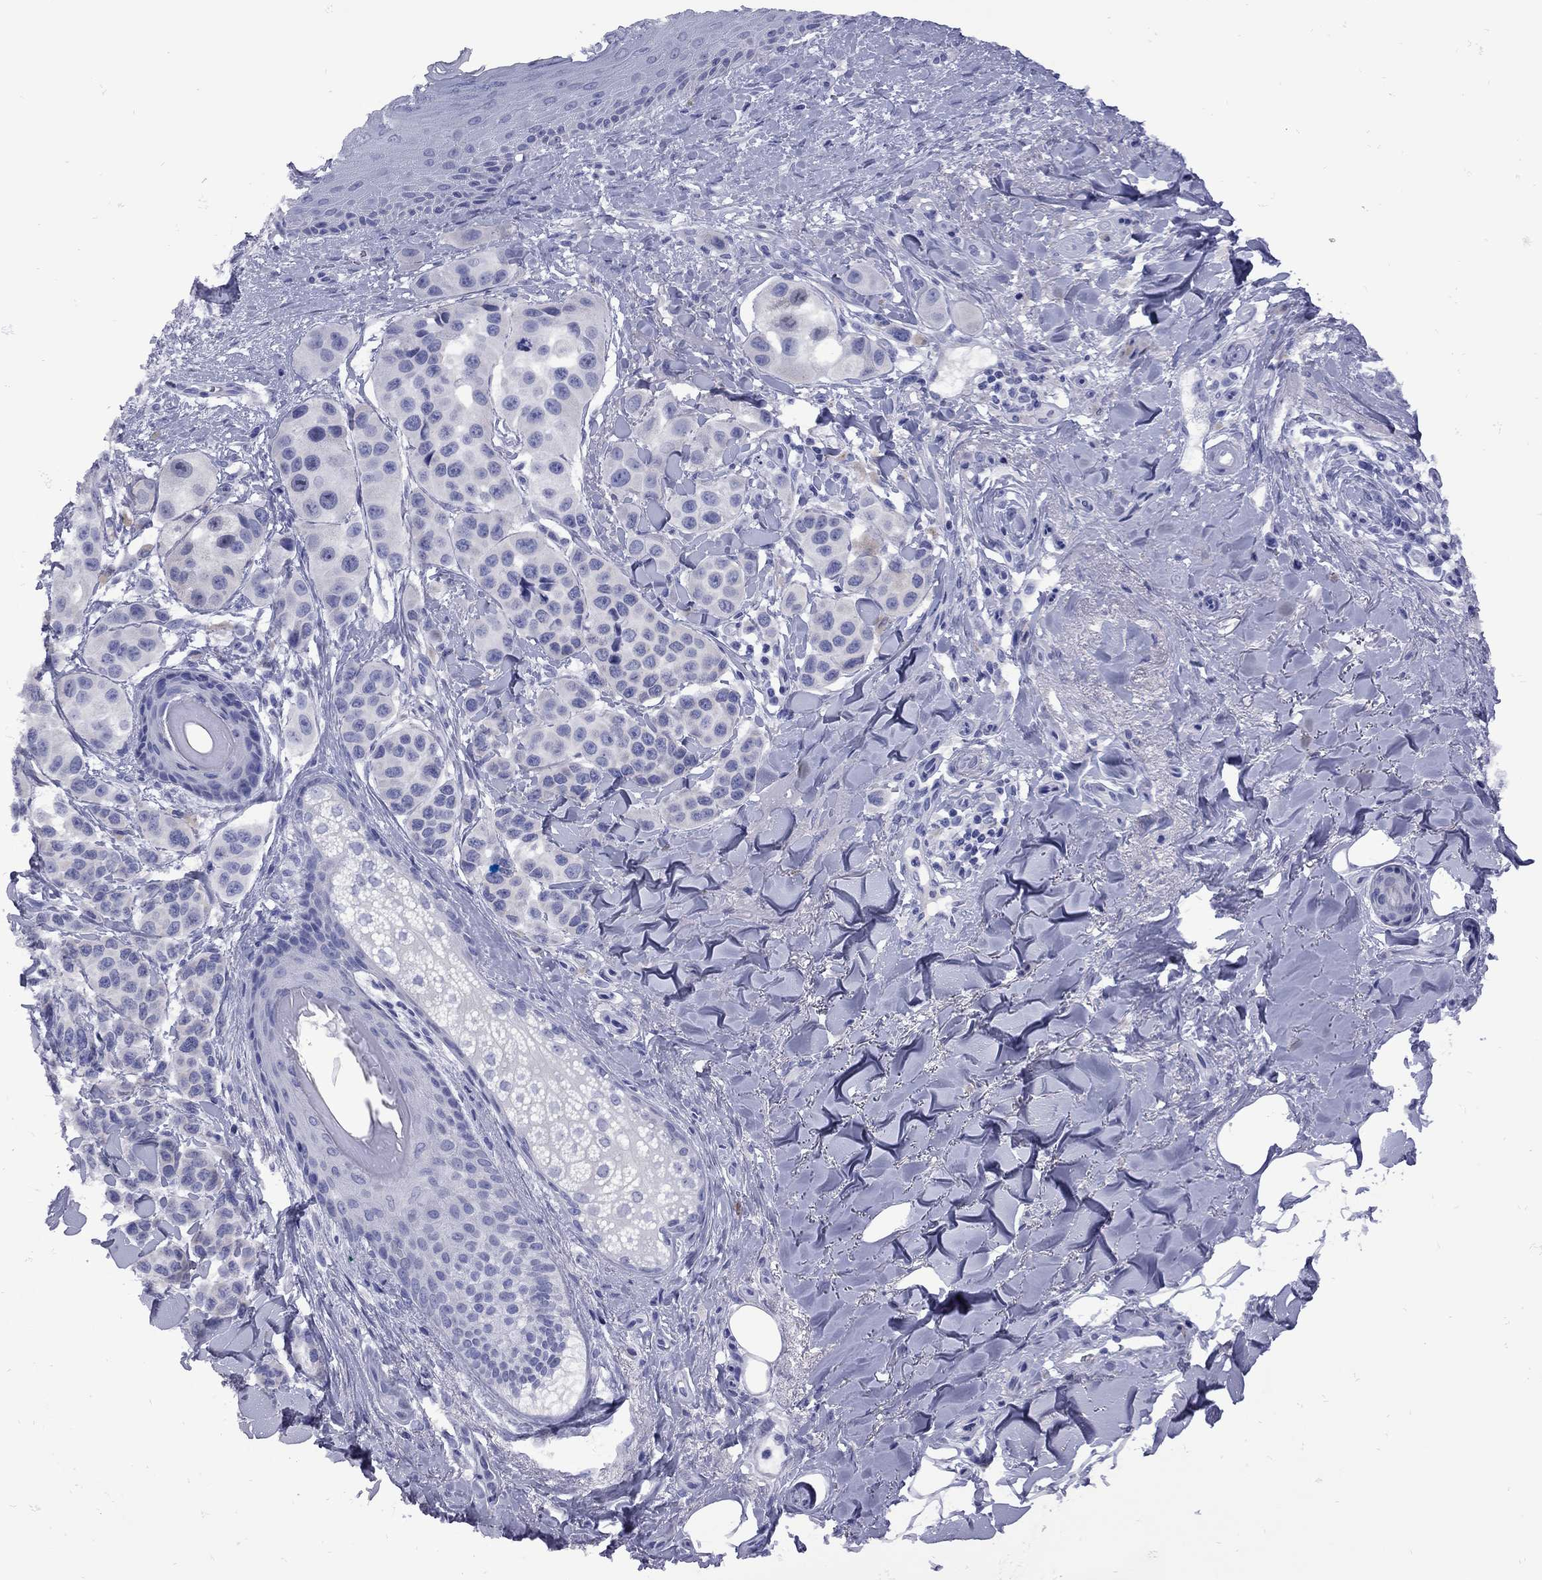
{"staining": {"intensity": "negative", "quantity": "none", "location": "none"}, "tissue": "melanoma", "cell_type": "Tumor cells", "image_type": "cancer", "snomed": [{"axis": "morphology", "description": "Malignant melanoma, NOS"}, {"axis": "topography", "description": "Skin"}], "caption": "The photomicrograph demonstrates no staining of tumor cells in melanoma. (Brightfield microscopy of DAB immunohistochemistry (IHC) at high magnification).", "gene": "EPPIN", "patient": {"sex": "male", "age": 57}}